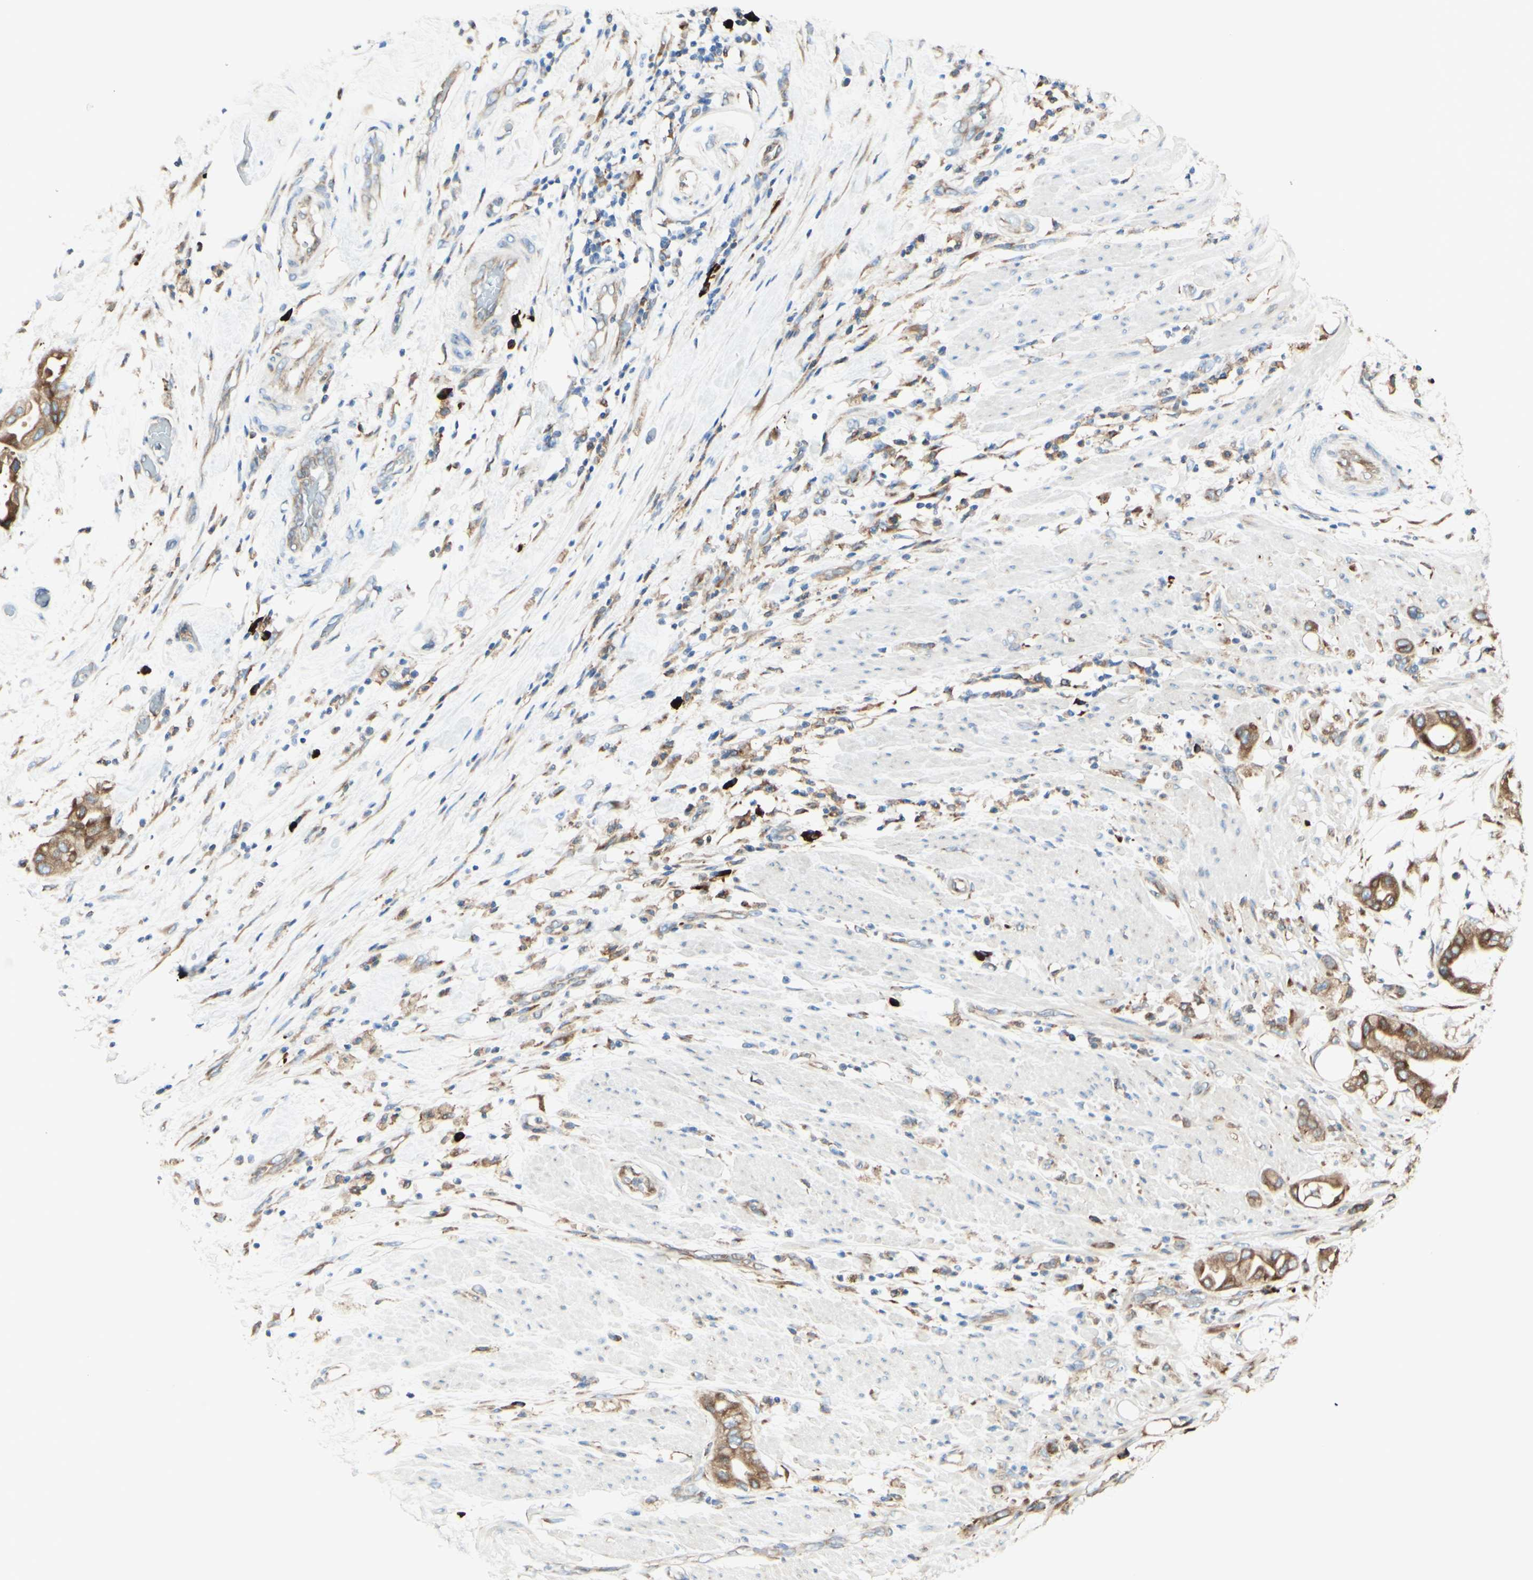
{"staining": {"intensity": "moderate", "quantity": ">75%", "location": "cytoplasmic/membranous"}, "tissue": "pancreatic cancer", "cell_type": "Tumor cells", "image_type": "cancer", "snomed": [{"axis": "morphology", "description": "Adenocarcinoma, NOS"}, {"axis": "morphology", "description": "Adenocarcinoma, metastatic, NOS"}, {"axis": "topography", "description": "Lymph node"}, {"axis": "topography", "description": "Pancreas"}, {"axis": "topography", "description": "Duodenum"}], "caption": "Pancreatic cancer was stained to show a protein in brown. There is medium levels of moderate cytoplasmic/membranous positivity in approximately >75% of tumor cells.", "gene": "DNAJB11", "patient": {"sex": "female", "age": 64}}